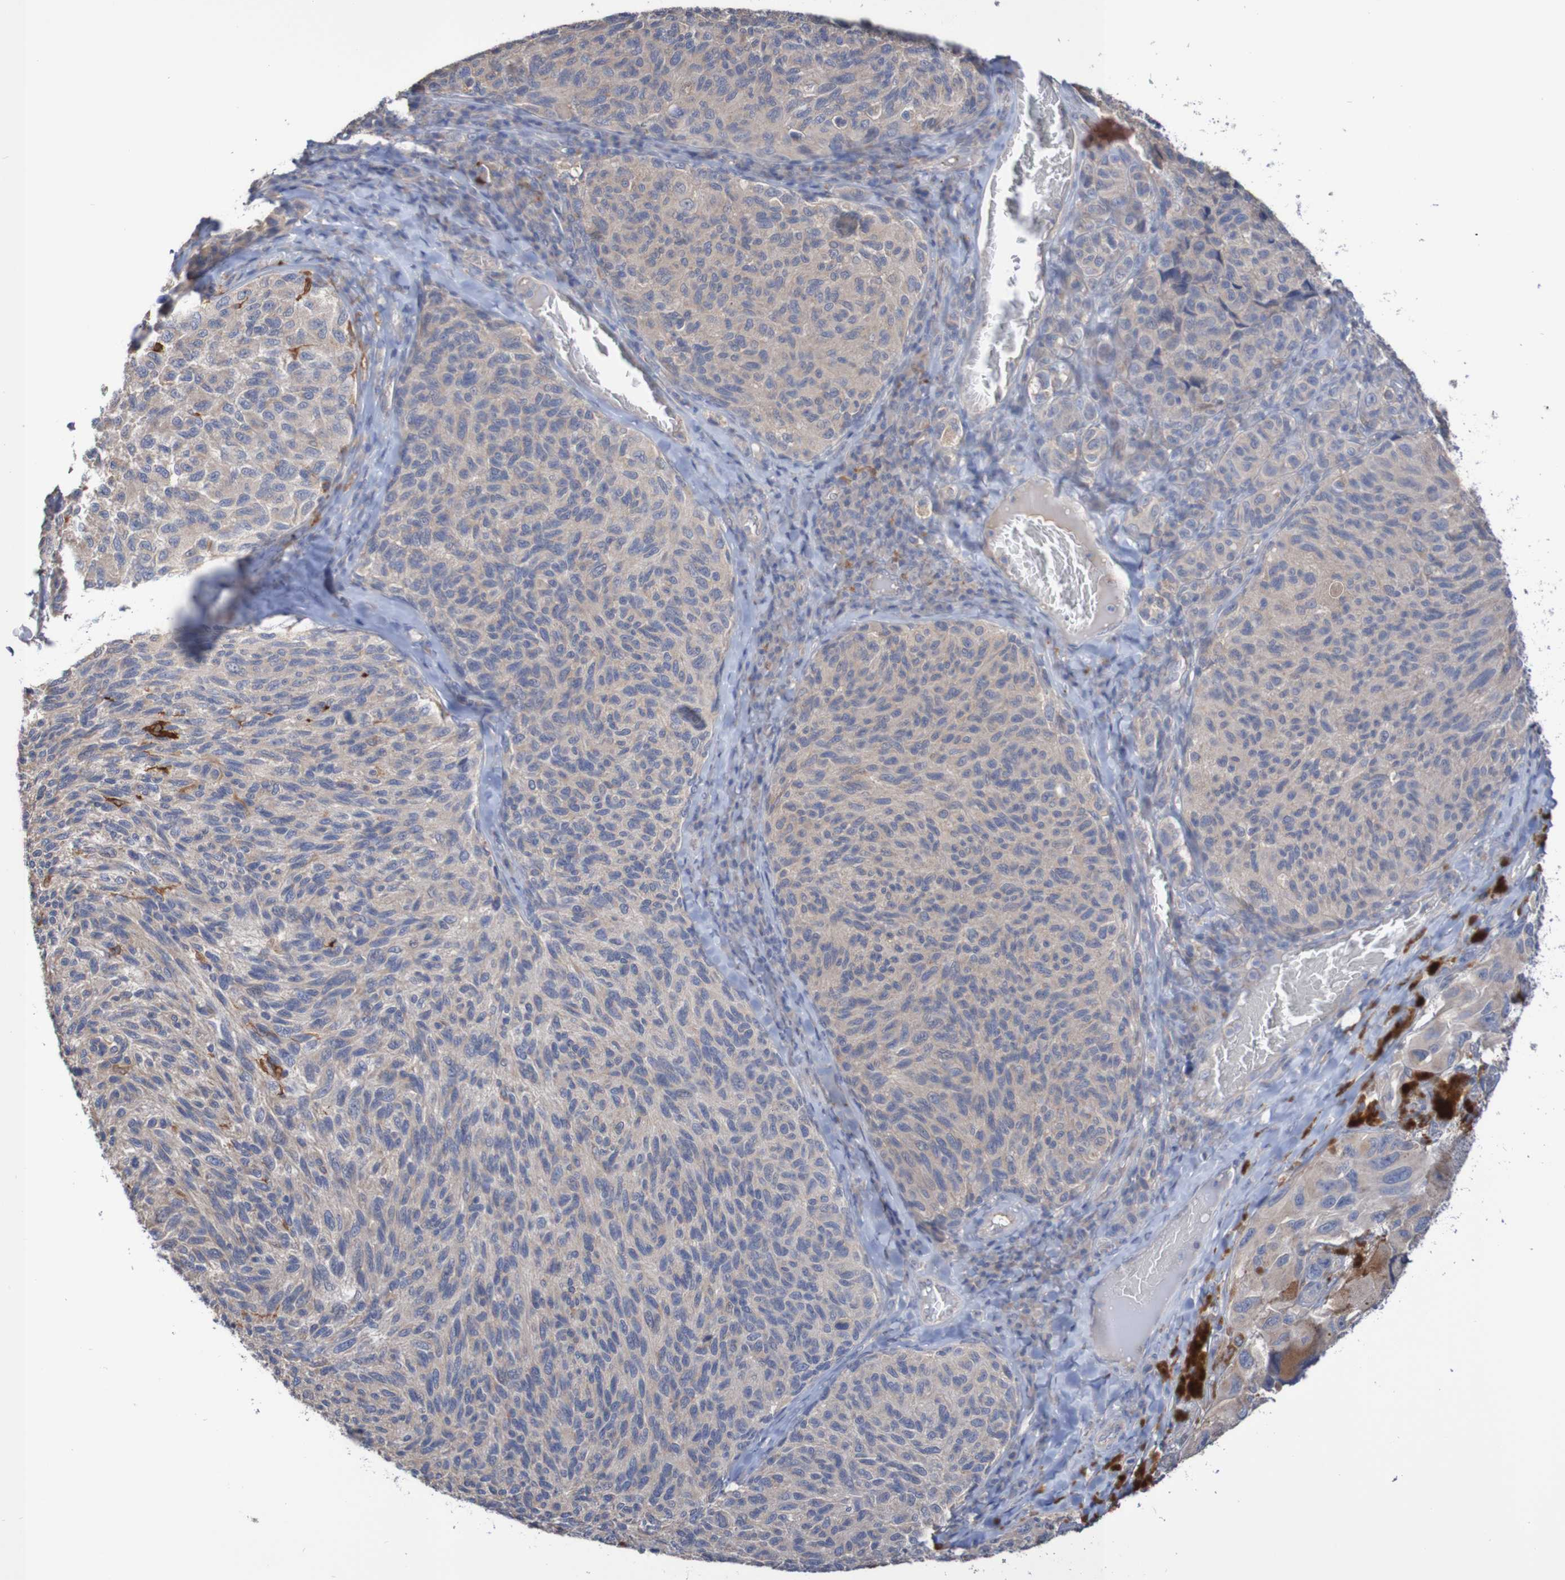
{"staining": {"intensity": "weak", "quantity": ">75%", "location": "cytoplasmic/membranous"}, "tissue": "melanoma", "cell_type": "Tumor cells", "image_type": "cancer", "snomed": [{"axis": "morphology", "description": "Malignant melanoma, NOS"}, {"axis": "topography", "description": "Skin"}], "caption": "Protein expression analysis of human malignant melanoma reveals weak cytoplasmic/membranous positivity in about >75% of tumor cells.", "gene": "PHYH", "patient": {"sex": "female", "age": 73}}